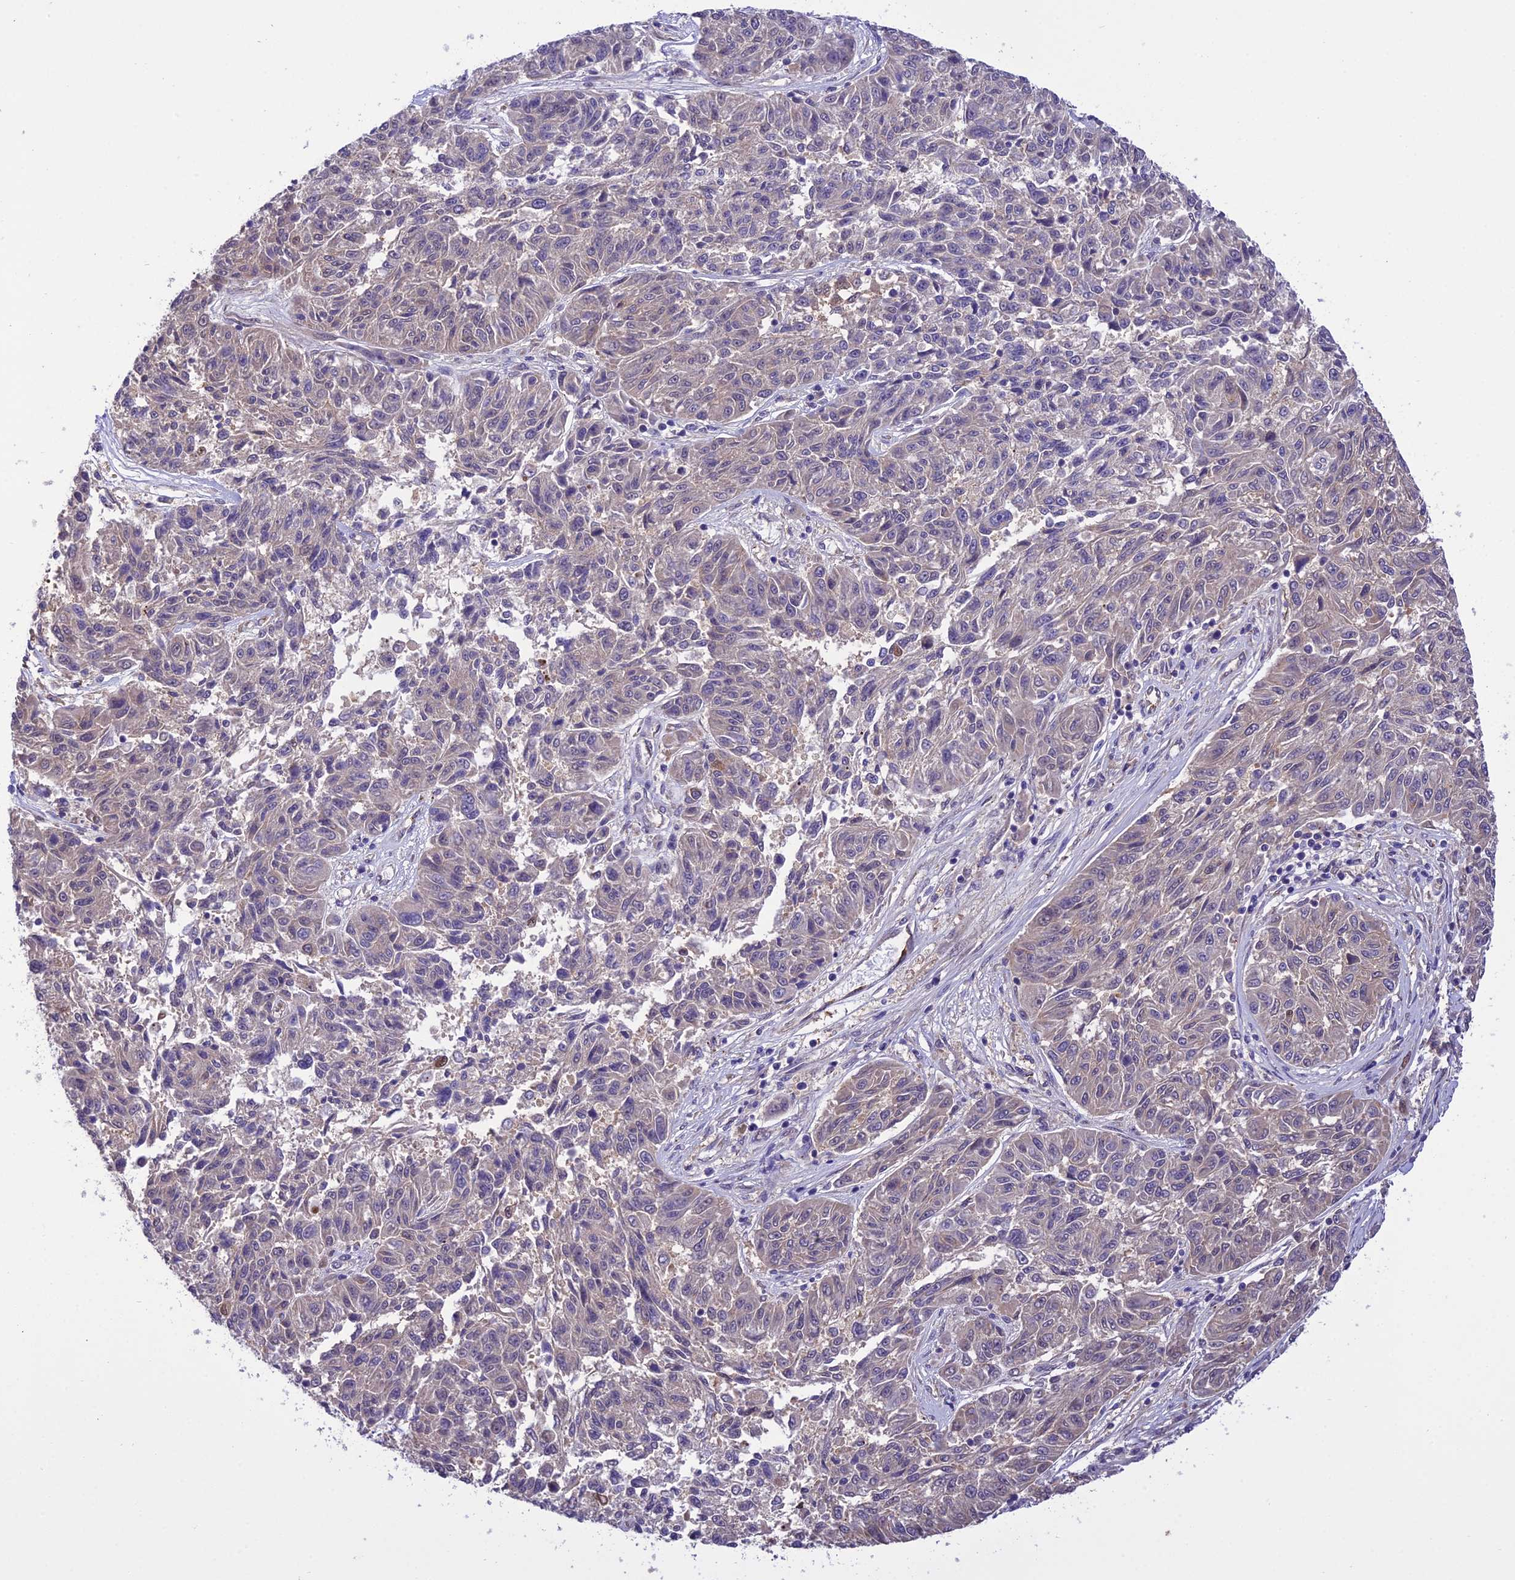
{"staining": {"intensity": "negative", "quantity": "none", "location": "none"}, "tissue": "melanoma", "cell_type": "Tumor cells", "image_type": "cancer", "snomed": [{"axis": "morphology", "description": "Malignant melanoma, NOS"}, {"axis": "topography", "description": "Skin"}], "caption": "A high-resolution photomicrograph shows immunohistochemistry staining of malignant melanoma, which displays no significant staining in tumor cells. The staining is performed using DAB (3,3'-diaminobenzidine) brown chromogen with nuclei counter-stained in using hematoxylin.", "gene": "BORCS6", "patient": {"sex": "male", "age": 53}}